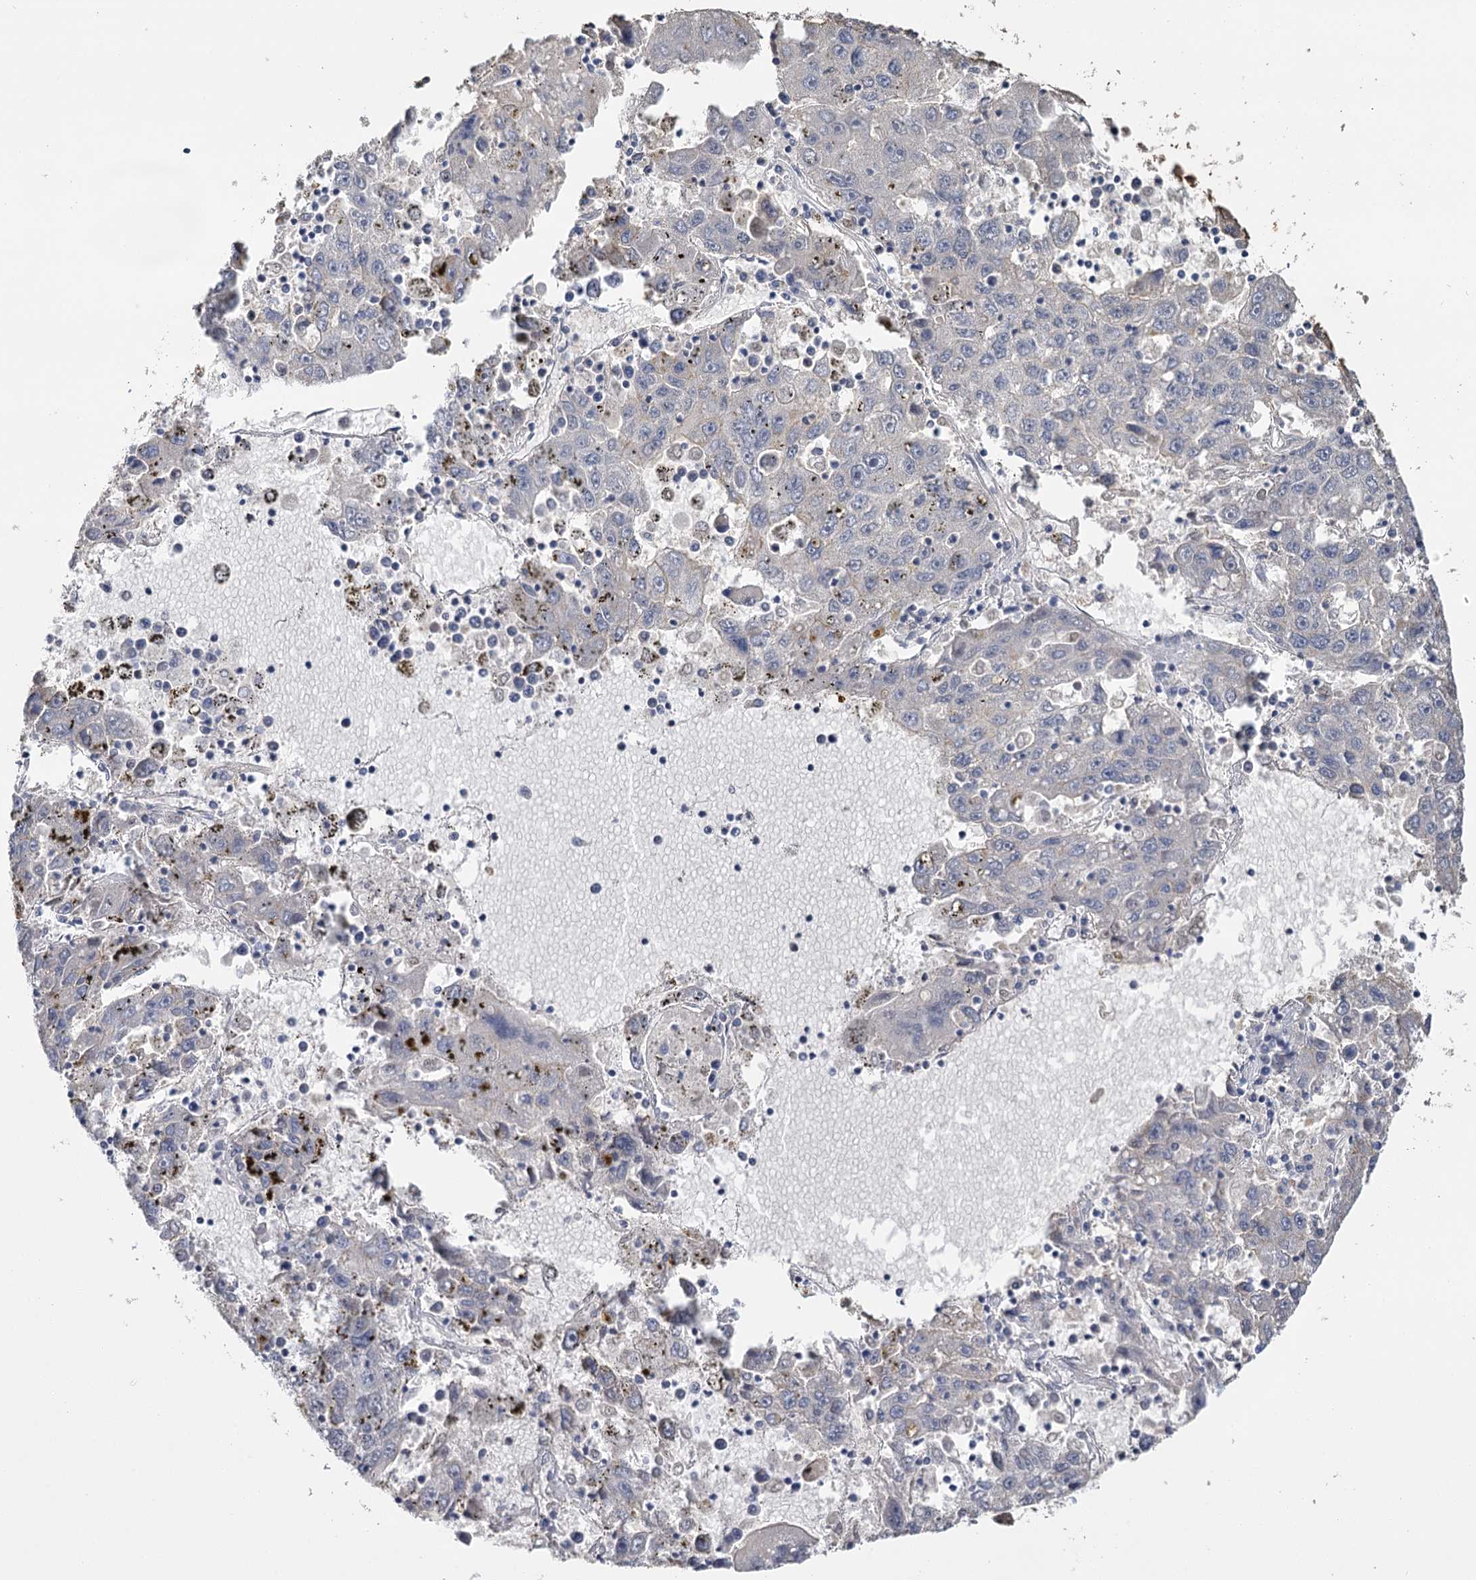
{"staining": {"intensity": "negative", "quantity": "none", "location": "none"}, "tissue": "liver cancer", "cell_type": "Tumor cells", "image_type": "cancer", "snomed": [{"axis": "morphology", "description": "Carcinoma, Hepatocellular, NOS"}, {"axis": "topography", "description": "Liver"}], "caption": "Immunohistochemistry (IHC) histopathology image of human liver hepatocellular carcinoma stained for a protein (brown), which exhibits no positivity in tumor cells. (Immunohistochemistry (IHC), brightfield microscopy, high magnification).", "gene": "IGSF3", "patient": {"sex": "male", "age": 49}}